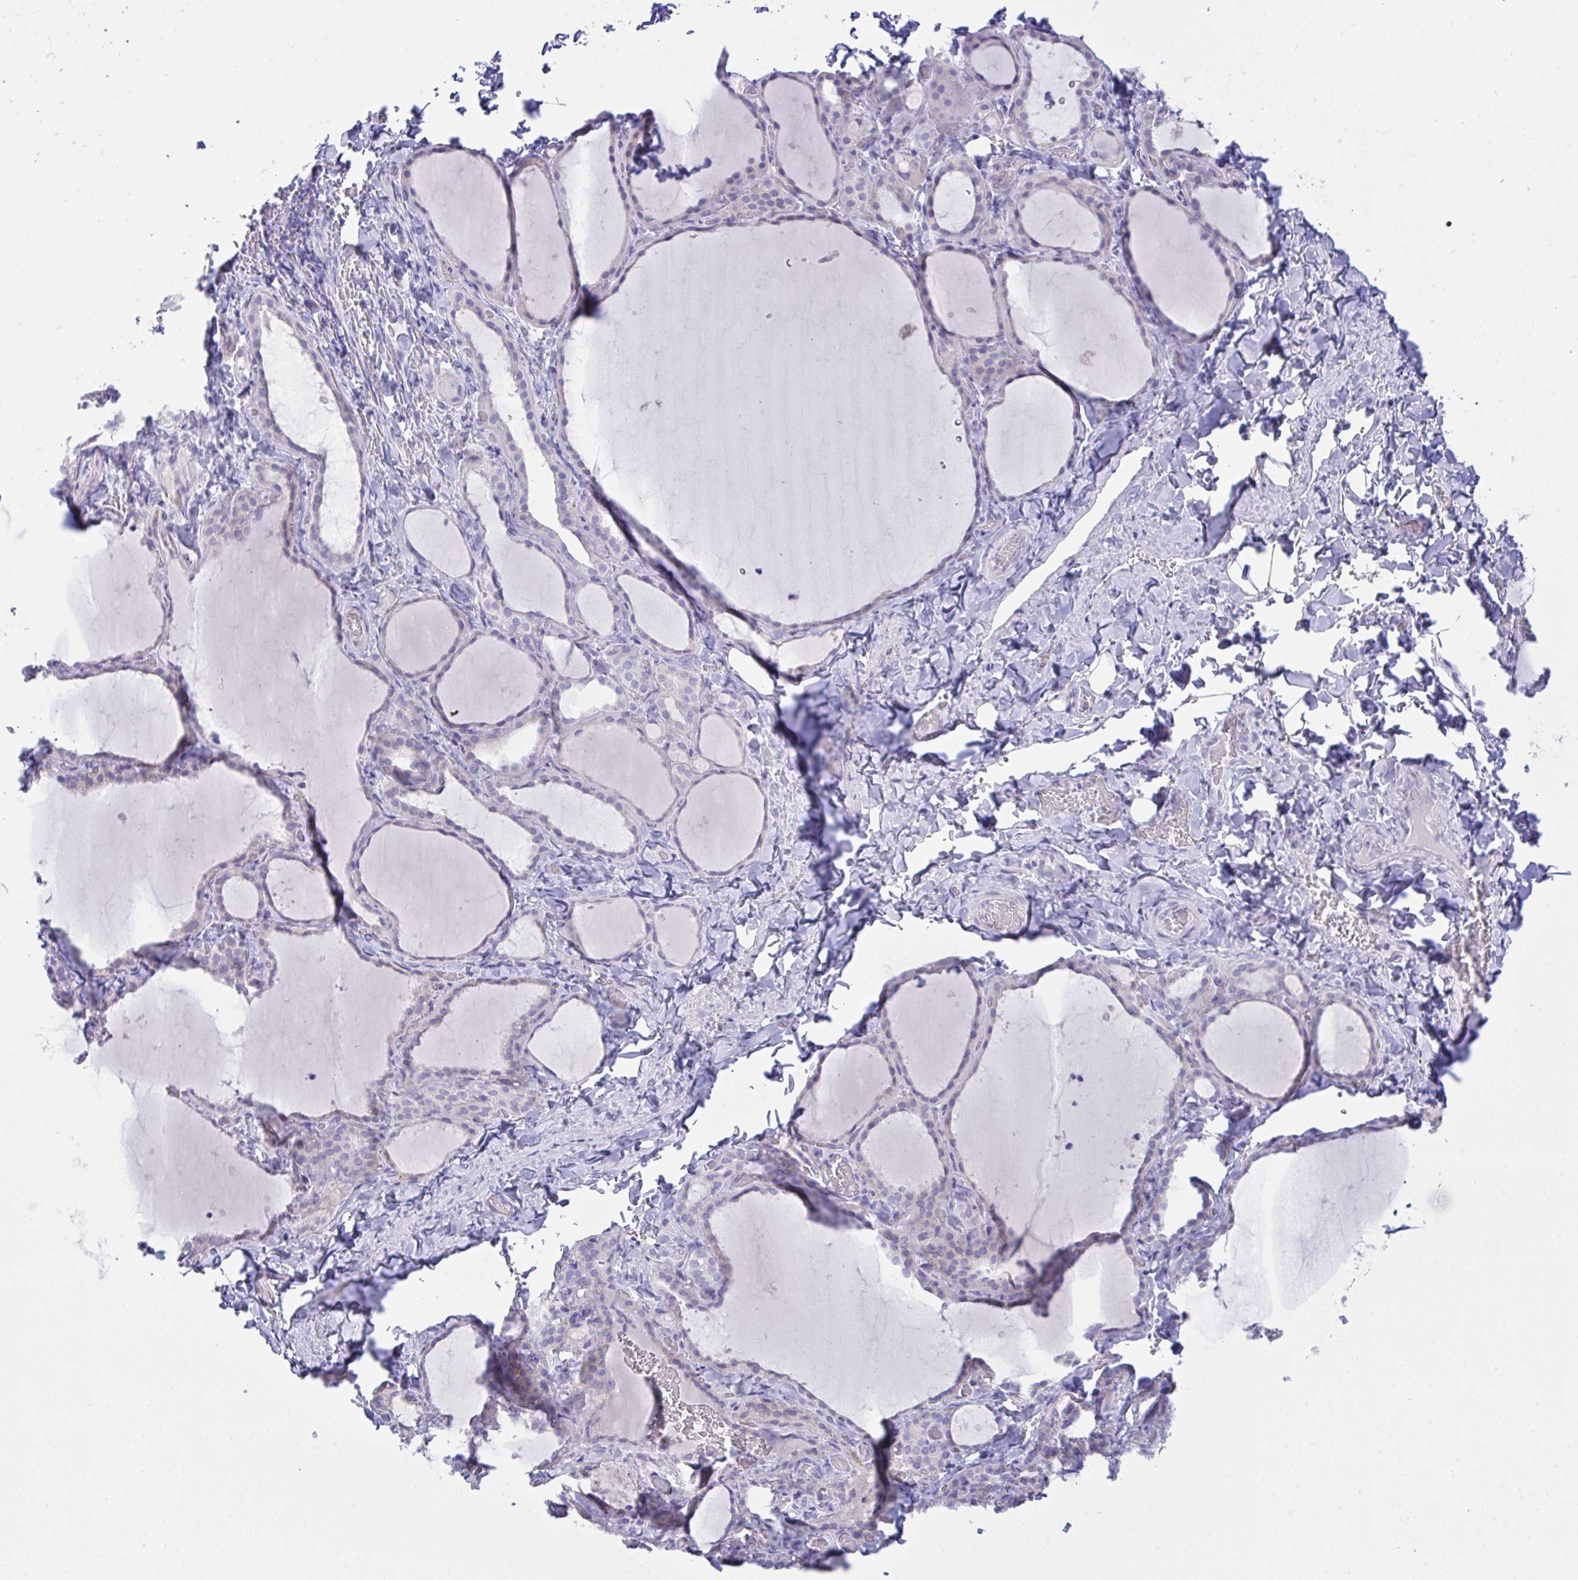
{"staining": {"intensity": "negative", "quantity": "none", "location": "none"}, "tissue": "thyroid gland", "cell_type": "Glandular cells", "image_type": "normal", "snomed": [{"axis": "morphology", "description": "Normal tissue, NOS"}, {"axis": "topography", "description": "Thyroid gland"}], "caption": "This is a micrograph of immunohistochemistry staining of unremarkable thyroid gland, which shows no positivity in glandular cells. The staining was performed using DAB to visualize the protein expression in brown, while the nuclei were stained in blue with hematoxylin (Magnification: 20x).", "gene": "PLEKHH1", "patient": {"sex": "female", "age": 22}}